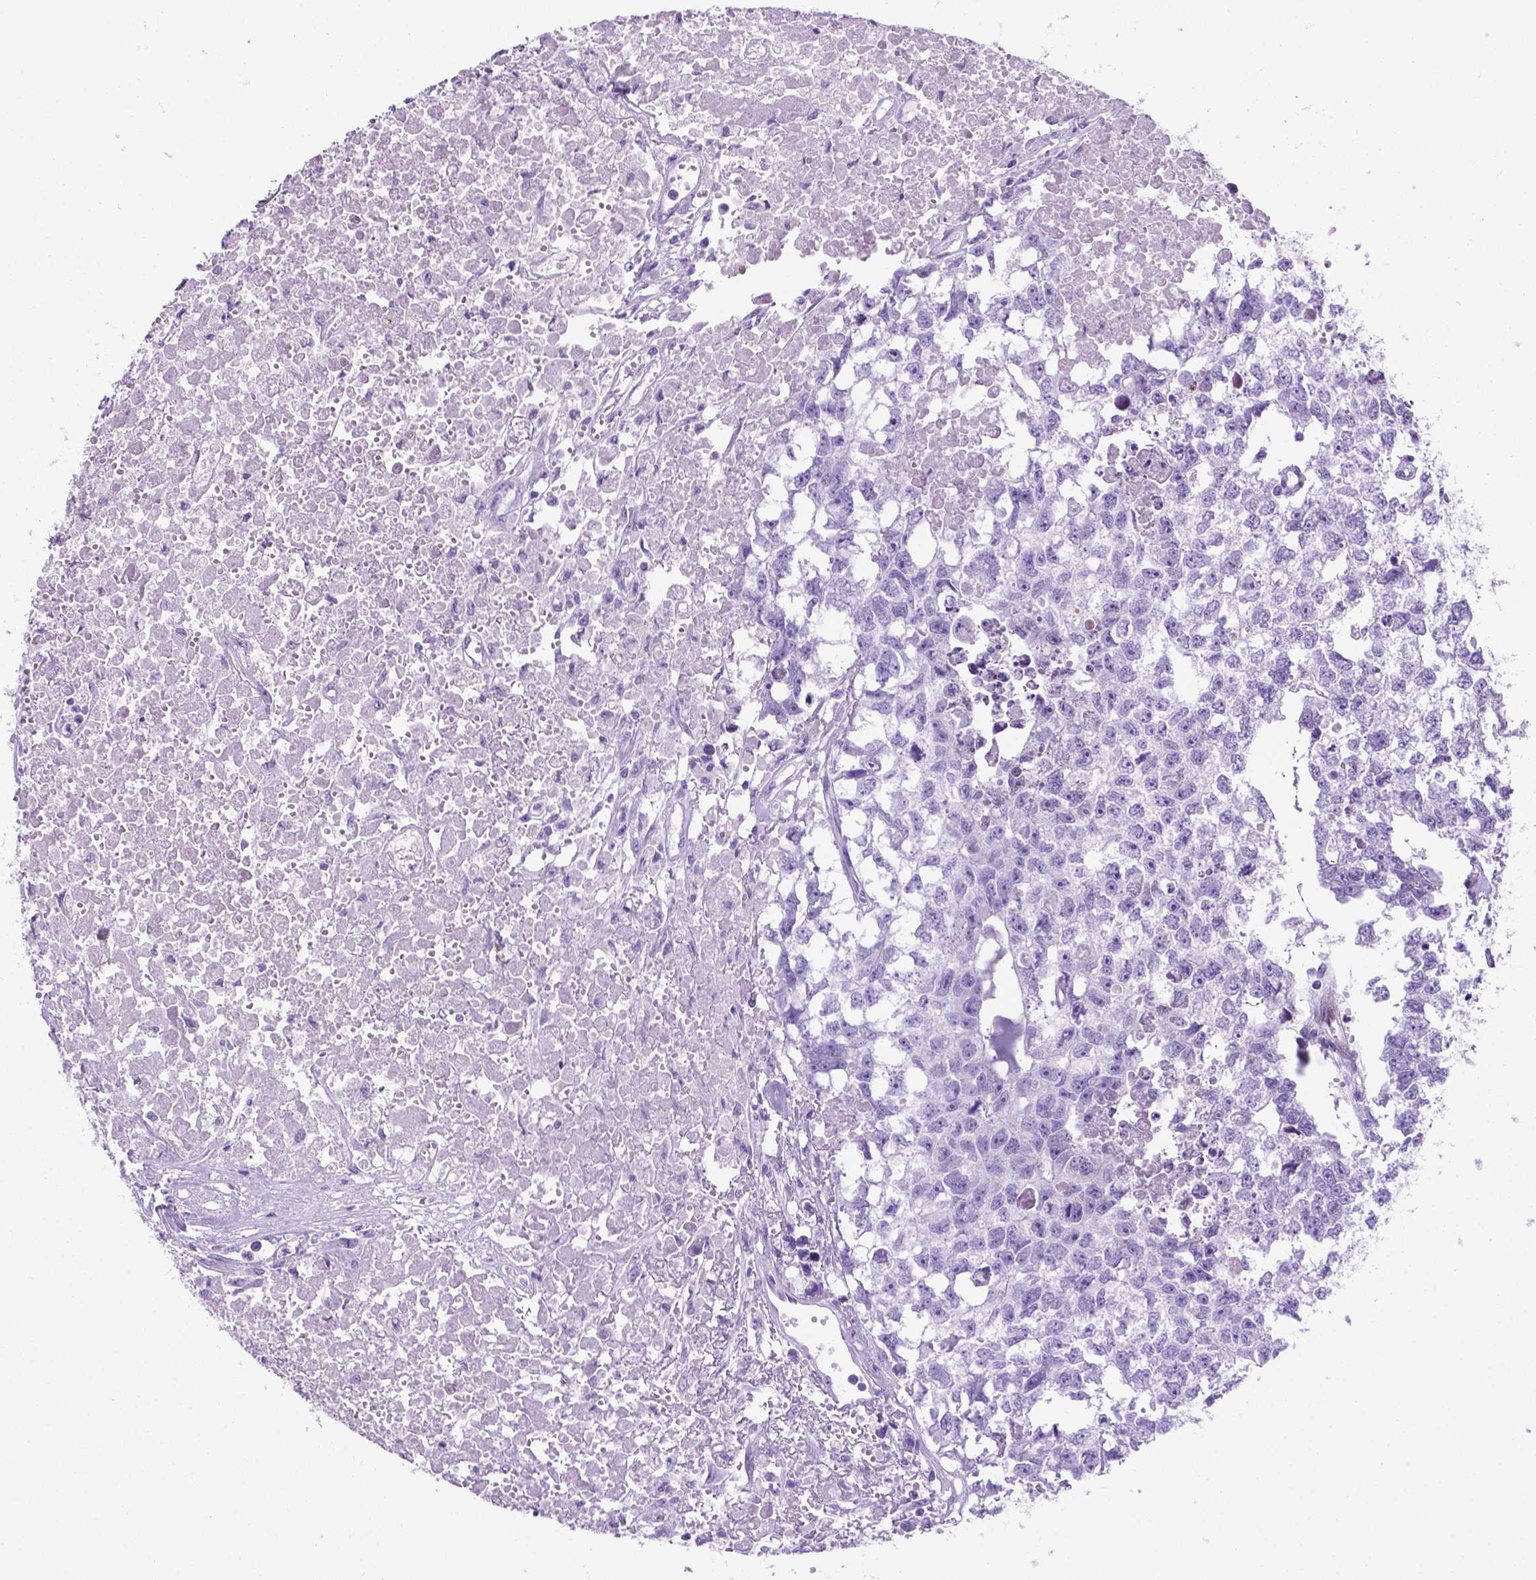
{"staining": {"intensity": "negative", "quantity": "none", "location": "none"}, "tissue": "testis cancer", "cell_type": "Tumor cells", "image_type": "cancer", "snomed": [{"axis": "morphology", "description": "Carcinoma, Embryonal, NOS"}, {"axis": "morphology", "description": "Teratoma, malignant, NOS"}, {"axis": "topography", "description": "Testis"}], "caption": "A photomicrograph of testis malignant teratoma stained for a protein exhibits no brown staining in tumor cells. The staining is performed using DAB (3,3'-diaminobenzidine) brown chromogen with nuclei counter-stained in using hematoxylin.", "gene": "C17orf107", "patient": {"sex": "male", "age": 44}}